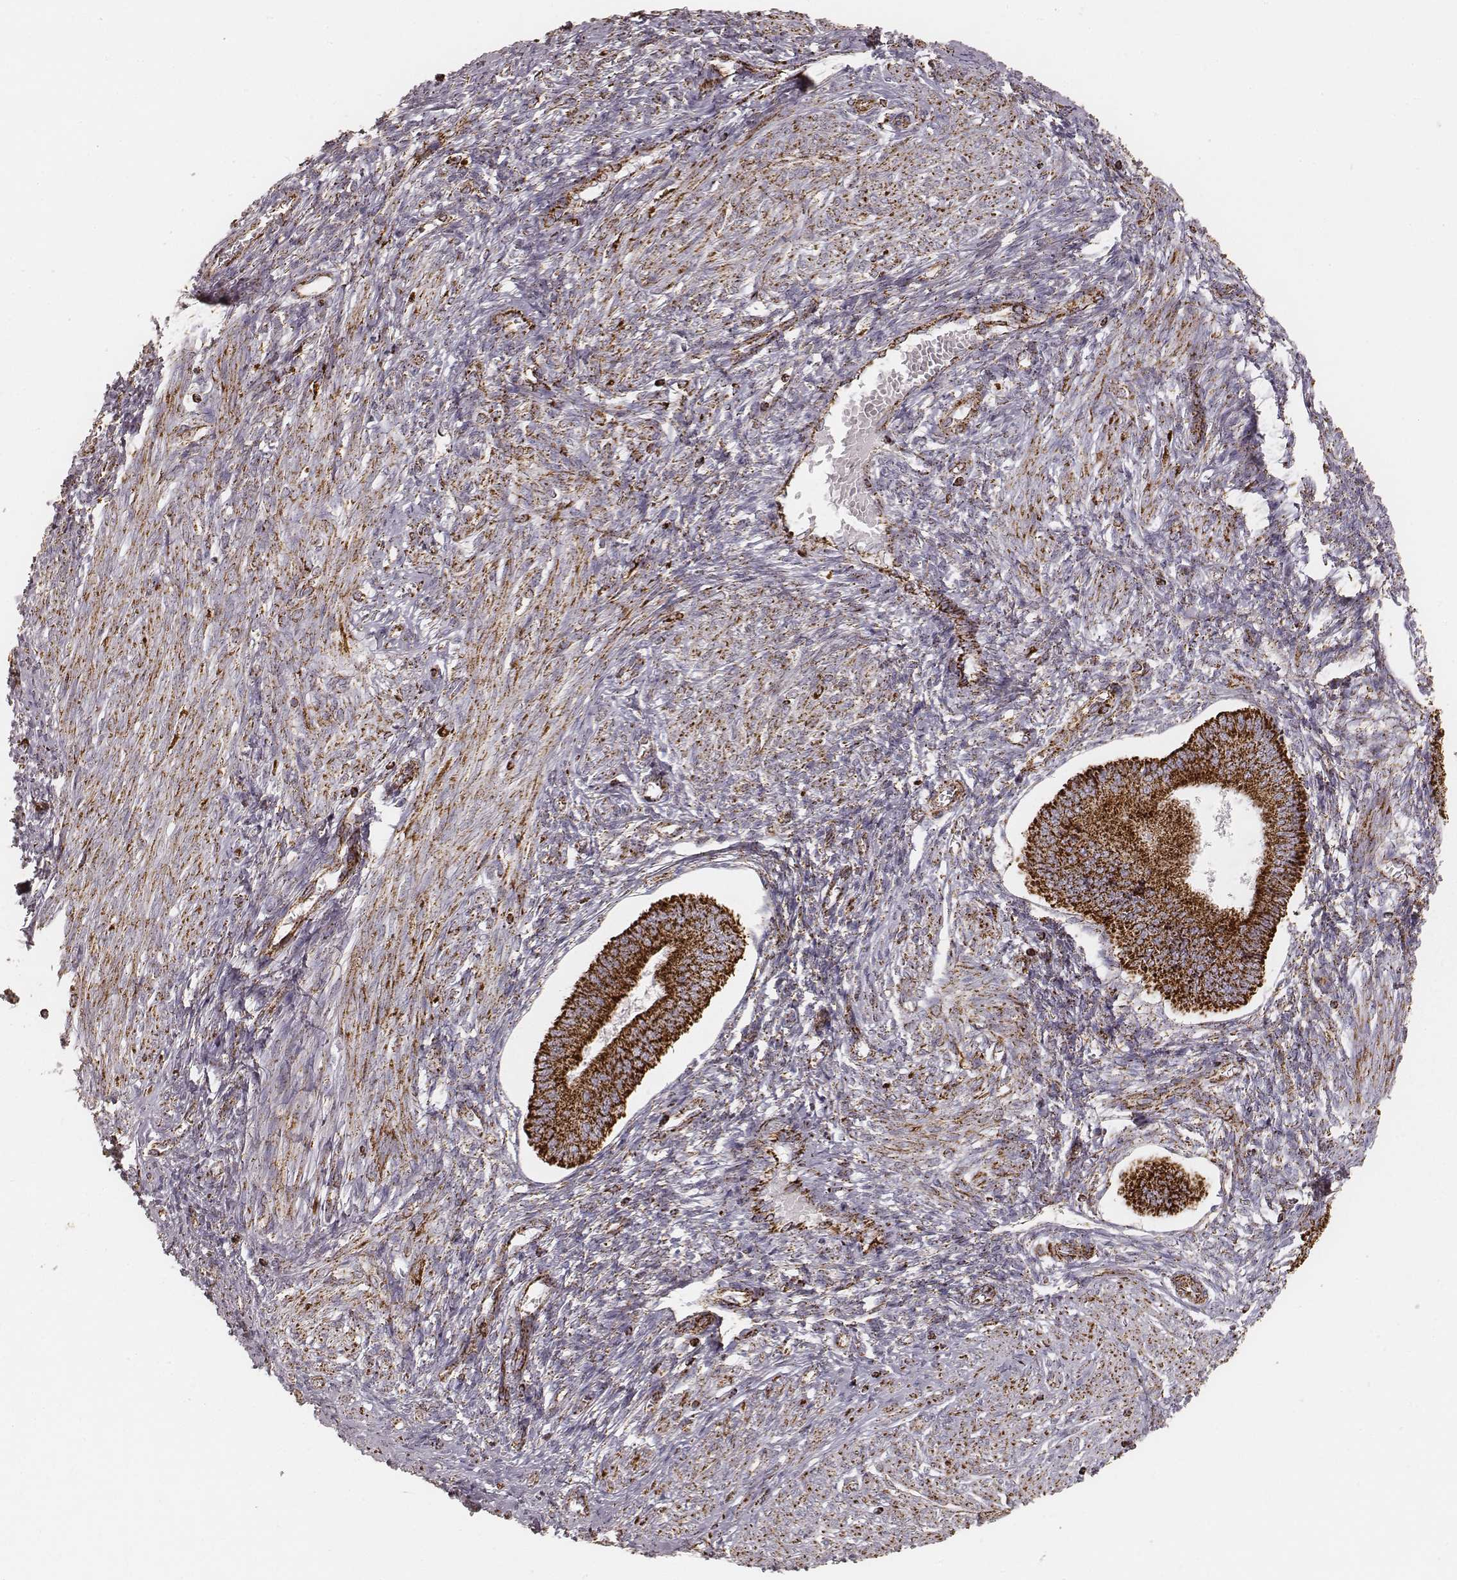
{"staining": {"intensity": "strong", "quantity": ">75%", "location": "cytoplasmic/membranous"}, "tissue": "endometrium", "cell_type": "Cells in endometrial stroma", "image_type": "normal", "snomed": [{"axis": "morphology", "description": "Normal tissue, NOS"}, {"axis": "topography", "description": "Endometrium"}], "caption": "Immunohistochemistry image of benign human endometrium stained for a protein (brown), which demonstrates high levels of strong cytoplasmic/membranous positivity in approximately >75% of cells in endometrial stroma.", "gene": "CS", "patient": {"sex": "female", "age": 42}}